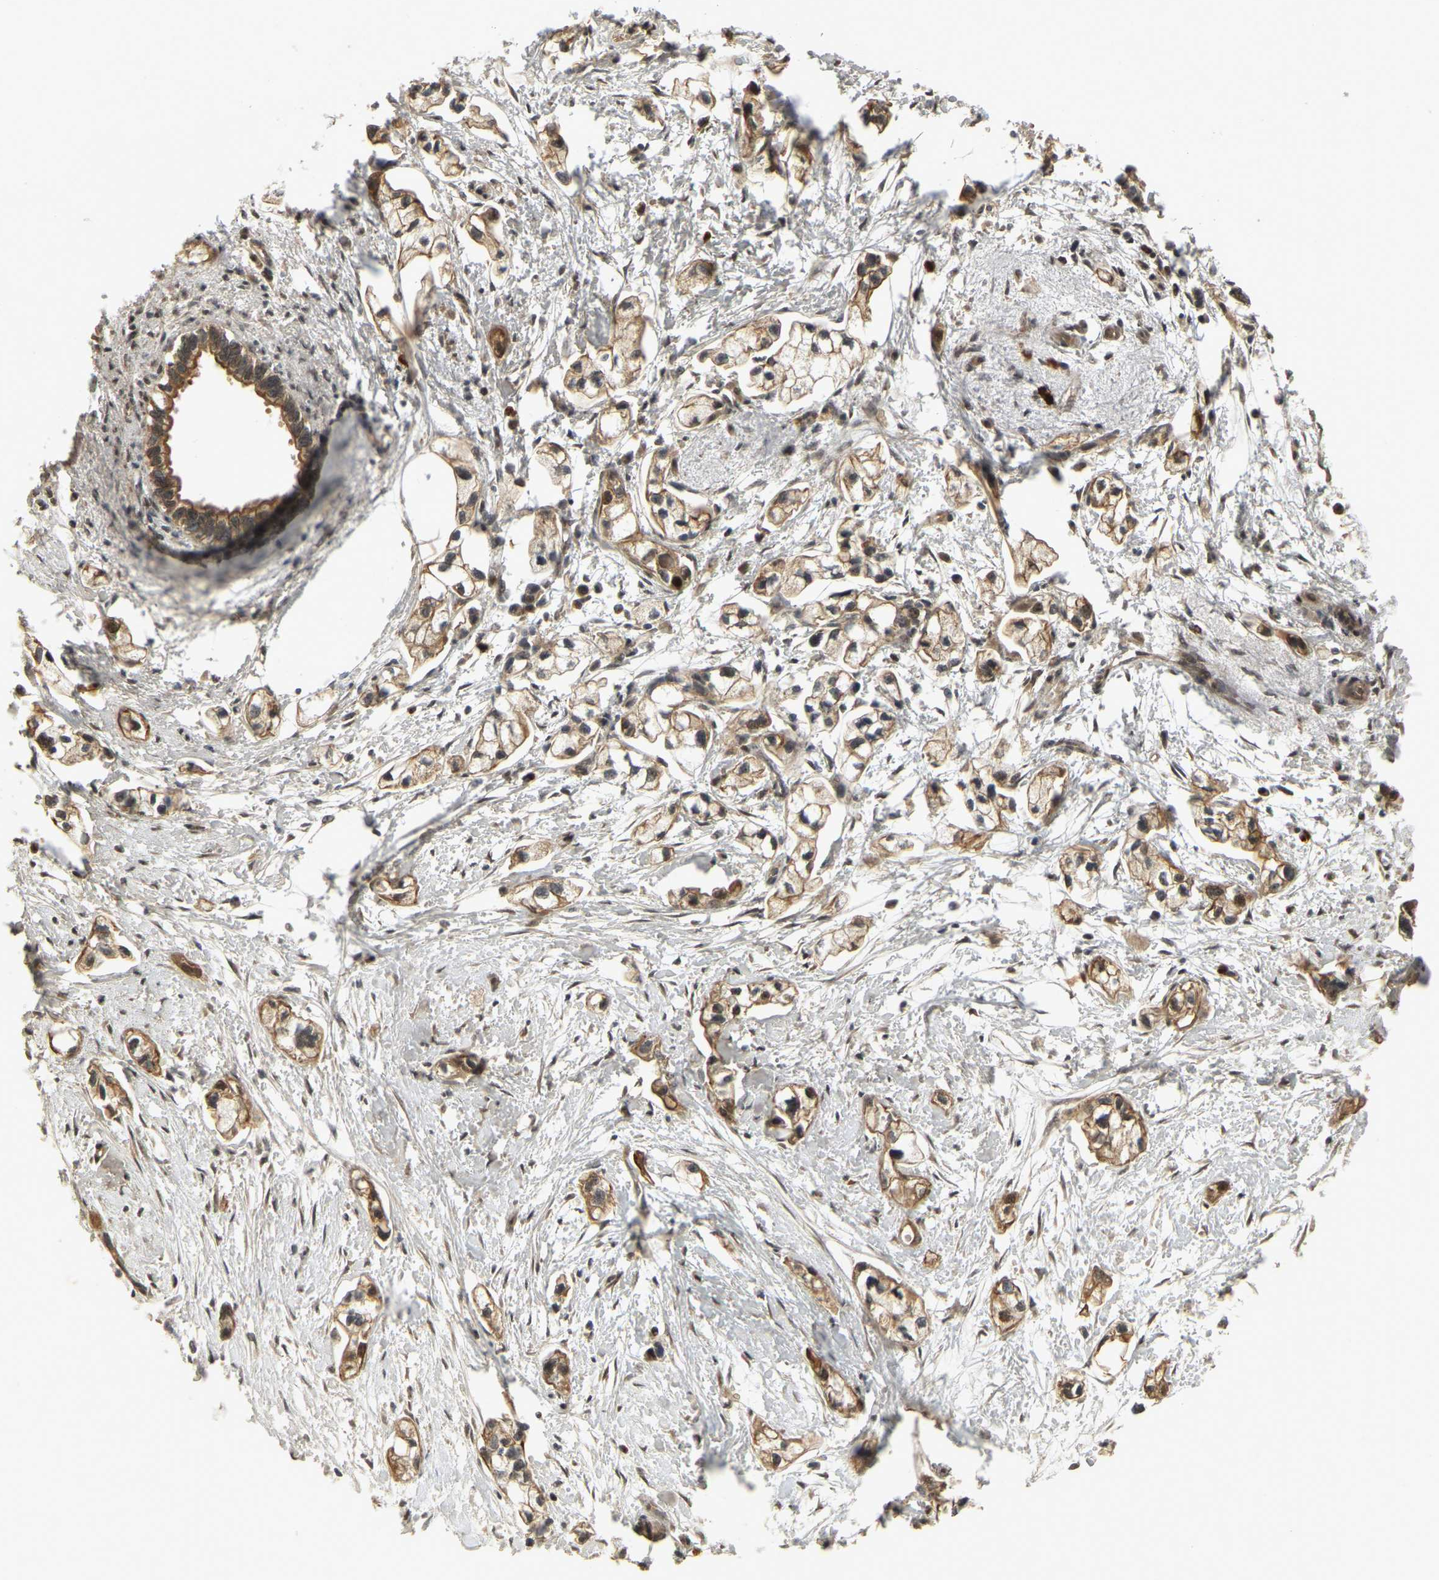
{"staining": {"intensity": "moderate", "quantity": ">75%", "location": "cytoplasmic/membranous,nuclear"}, "tissue": "pancreatic cancer", "cell_type": "Tumor cells", "image_type": "cancer", "snomed": [{"axis": "morphology", "description": "Adenocarcinoma, NOS"}, {"axis": "topography", "description": "Pancreas"}], "caption": "About >75% of tumor cells in human pancreatic cancer demonstrate moderate cytoplasmic/membranous and nuclear protein expression as visualized by brown immunohistochemical staining.", "gene": "BRF2", "patient": {"sex": "male", "age": 74}}